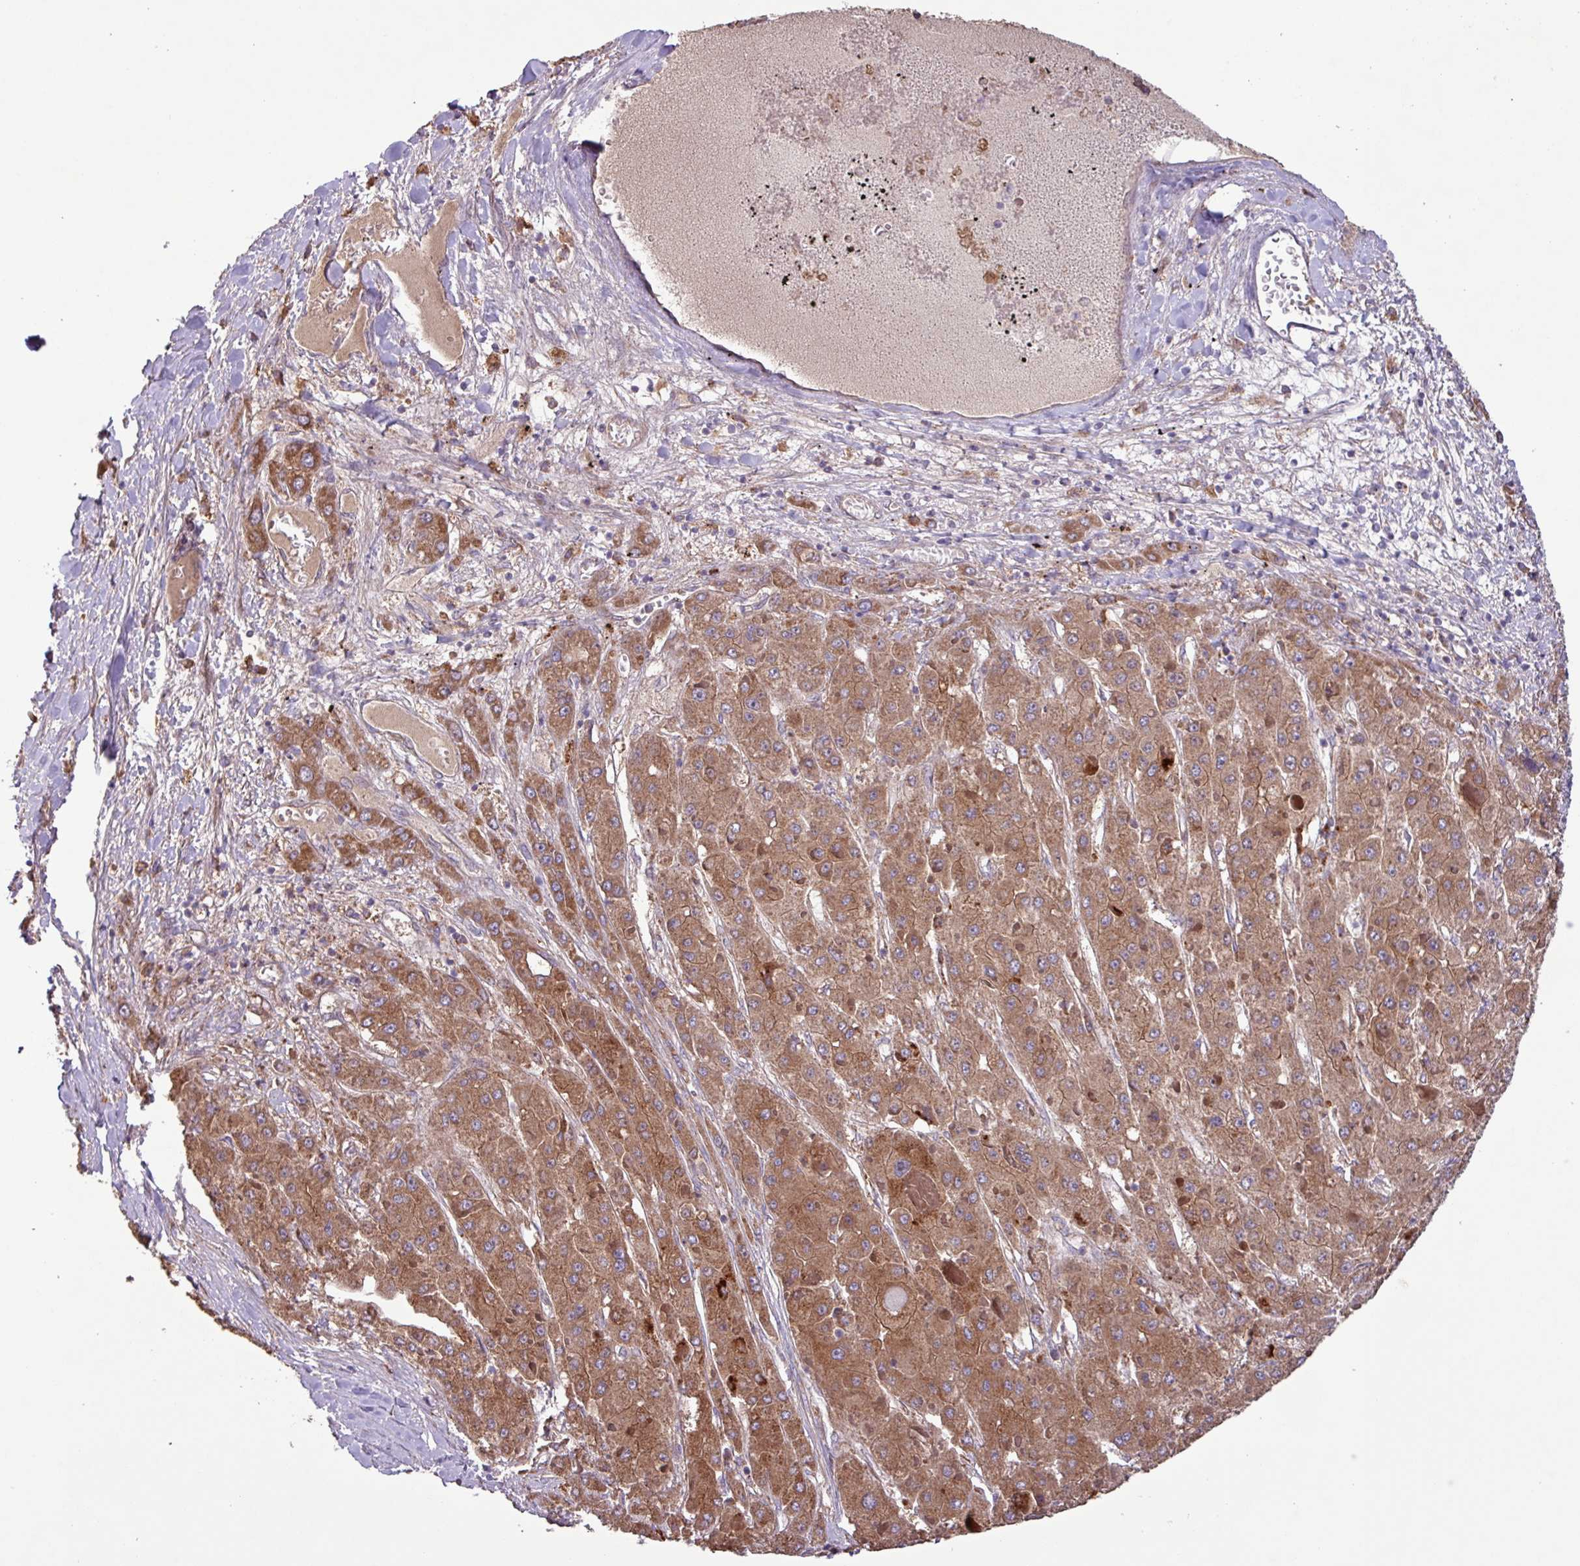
{"staining": {"intensity": "moderate", "quantity": ">75%", "location": "cytoplasmic/membranous"}, "tissue": "liver cancer", "cell_type": "Tumor cells", "image_type": "cancer", "snomed": [{"axis": "morphology", "description": "Carcinoma, Hepatocellular, NOS"}, {"axis": "topography", "description": "Liver"}], "caption": "Hepatocellular carcinoma (liver) was stained to show a protein in brown. There is medium levels of moderate cytoplasmic/membranous staining in approximately >75% of tumor cells.", "gene": "PTPRQ", "patient": {"sex": "female", "age": 73}}